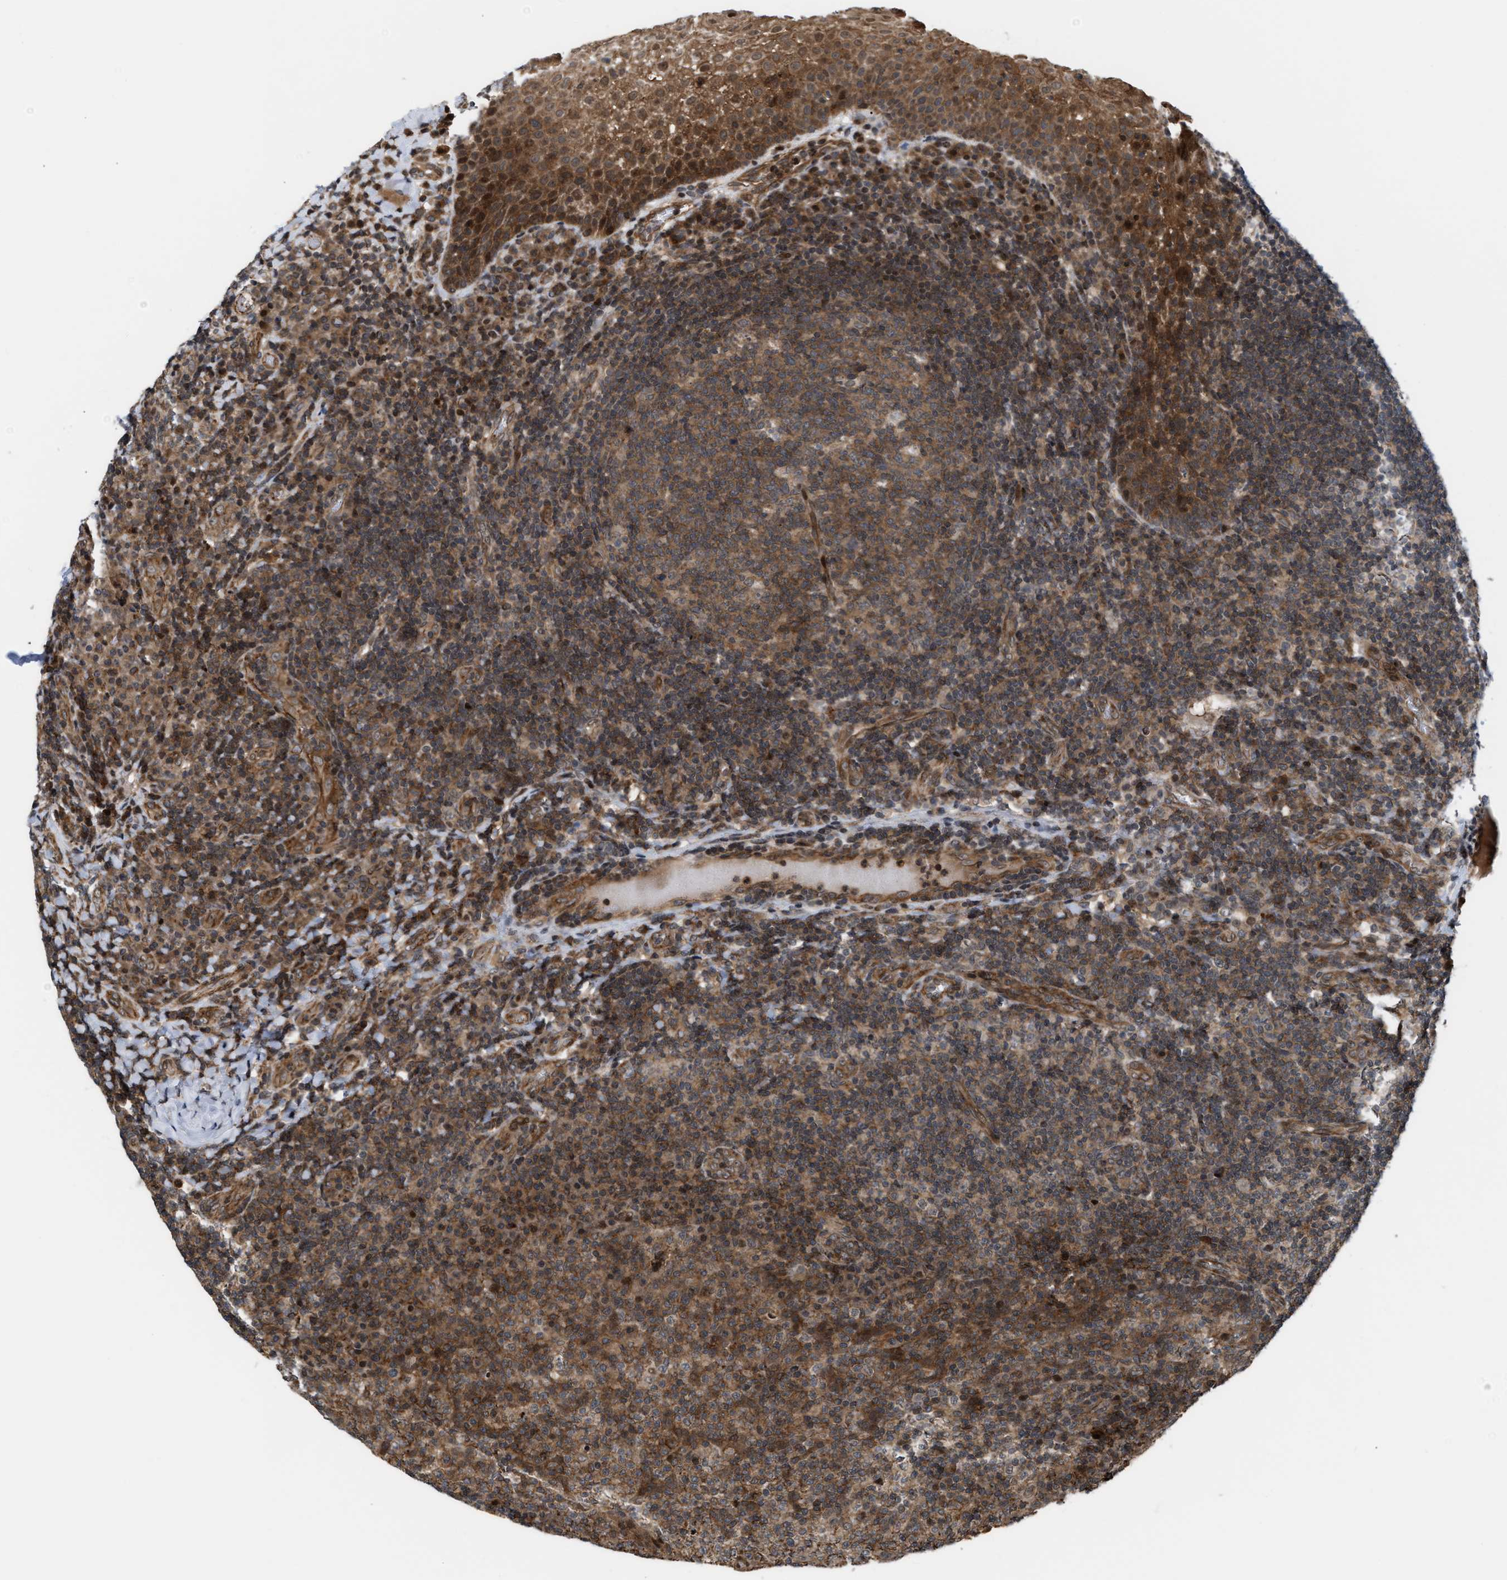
{"staining": {"intensity": "weak", "quantity": ">75%", "location": "cytoplasmic/membranous"}, "tissue": "tonsil", "cell_type": "Germinal center cells", "image_type": "normal", "snomed": [{"axis": "morphology", "description": "Normal tissue, NOS"}, {"axis": "topography", "description": "Tonsil"}], "caption": "High-magnification brightfield microscopy of benign tonsil stained with DAB (3,3'-diaminobenzidine) (brown) and counterstained with hematoxylin (blue). germinal center cells exhibit weak cytoplasmic/membranous expression is identified in approximately>75% of cells. (IHC, brightfield microscopy, high magnification).", "gene": "STAU2", "patient": {"sex": "male", "age": 17}}